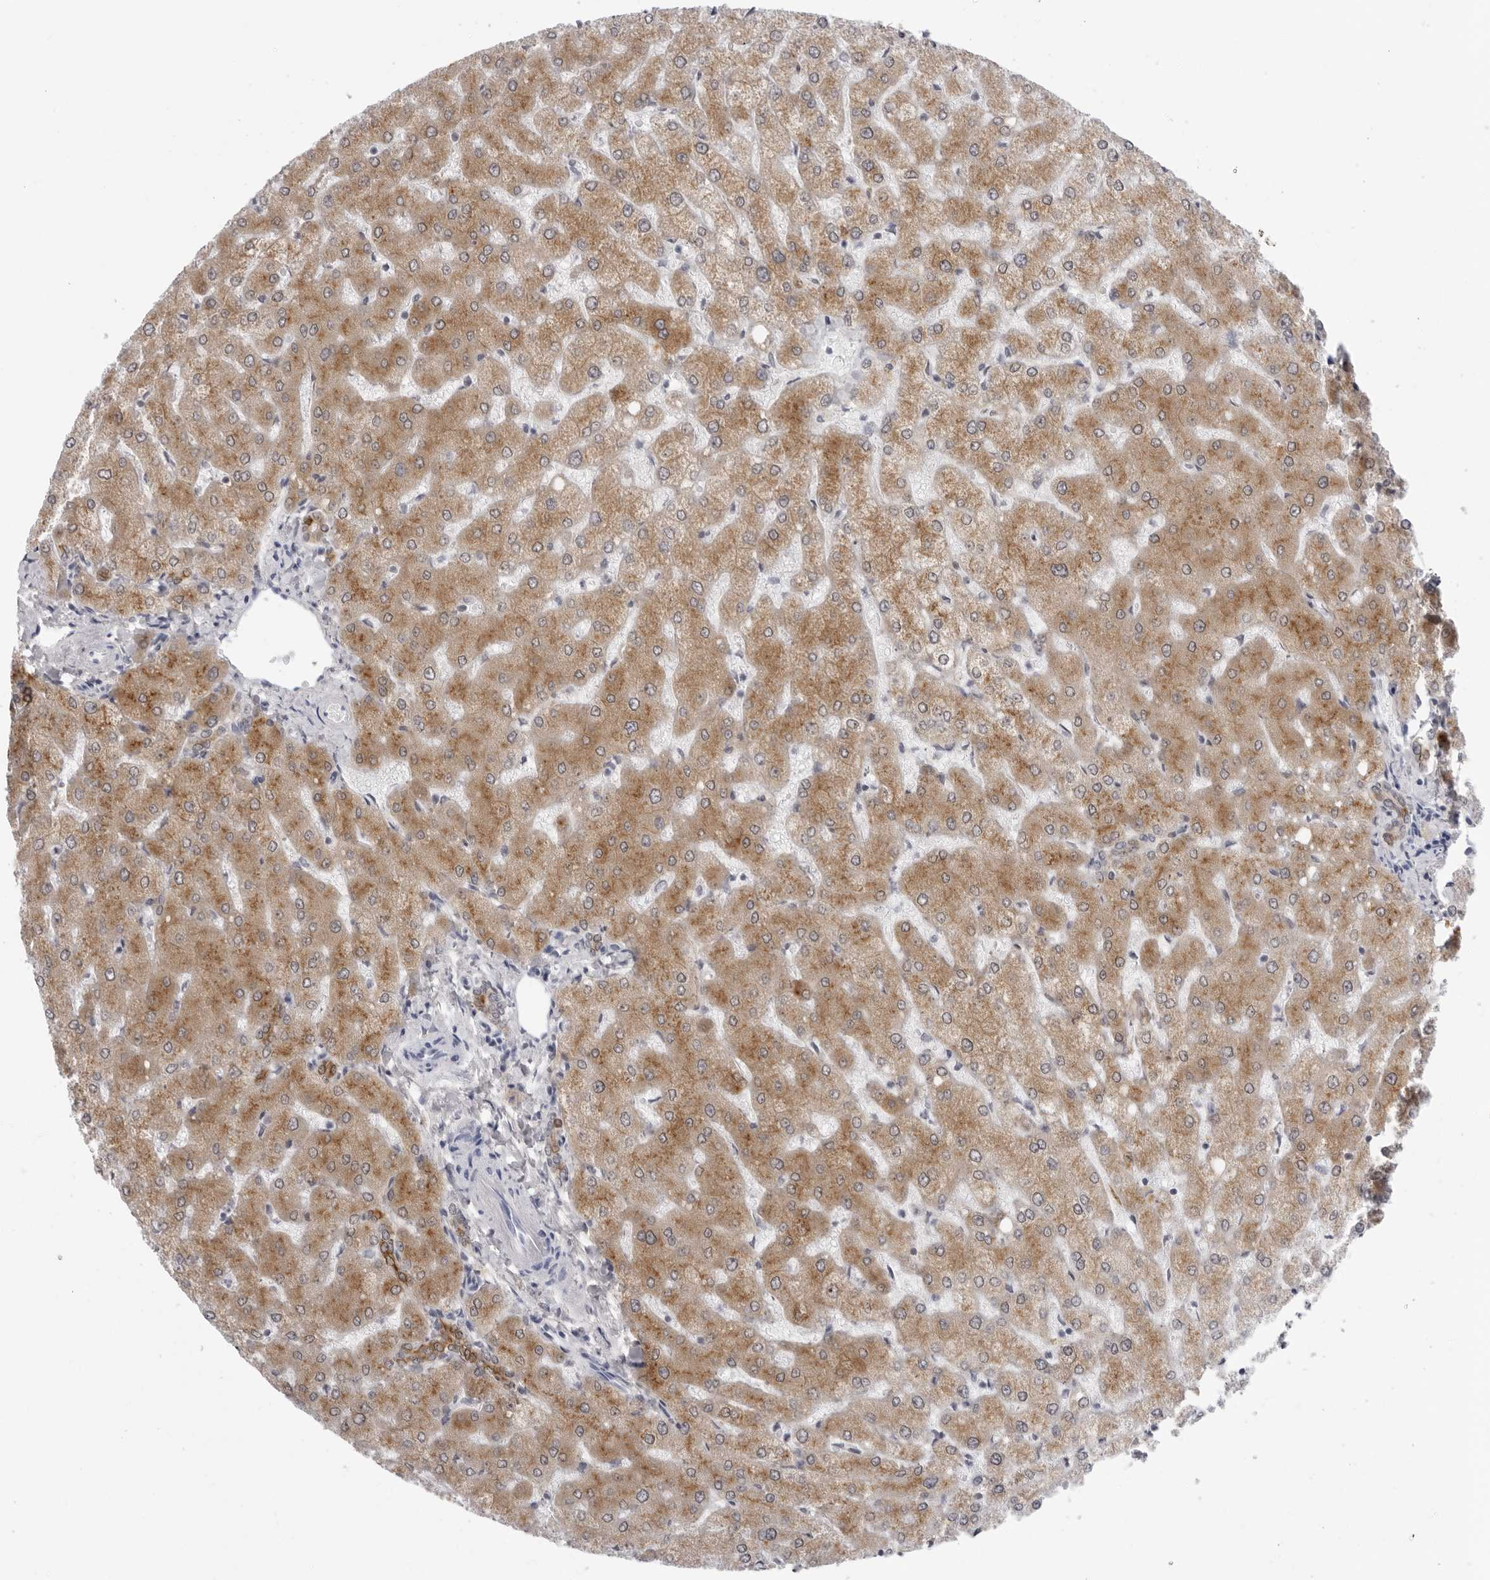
{"staining": {"intensity": "moderate", "quantity": "25%-75%", "location": "cytoplasmic/membranous"}, "tissue": "liver", "cell_type": "Cholangiocytes", "image_type": "normal", "snomed": [{"axis": "morphology", "description": "Normal tissue, NOS"}, {"axis": "topography", "description": "Liver"}], "caption": "Cholangiocytes show medium levels of moderate cytoplasmic/membranous staining in approximately 25%-75% of cells in normal human liver. (brown staining indicates protein expression, while blue staining denotes nuclei).", "gene": "SERPINF2", "patient": {"sex": "female", "age": 54}}